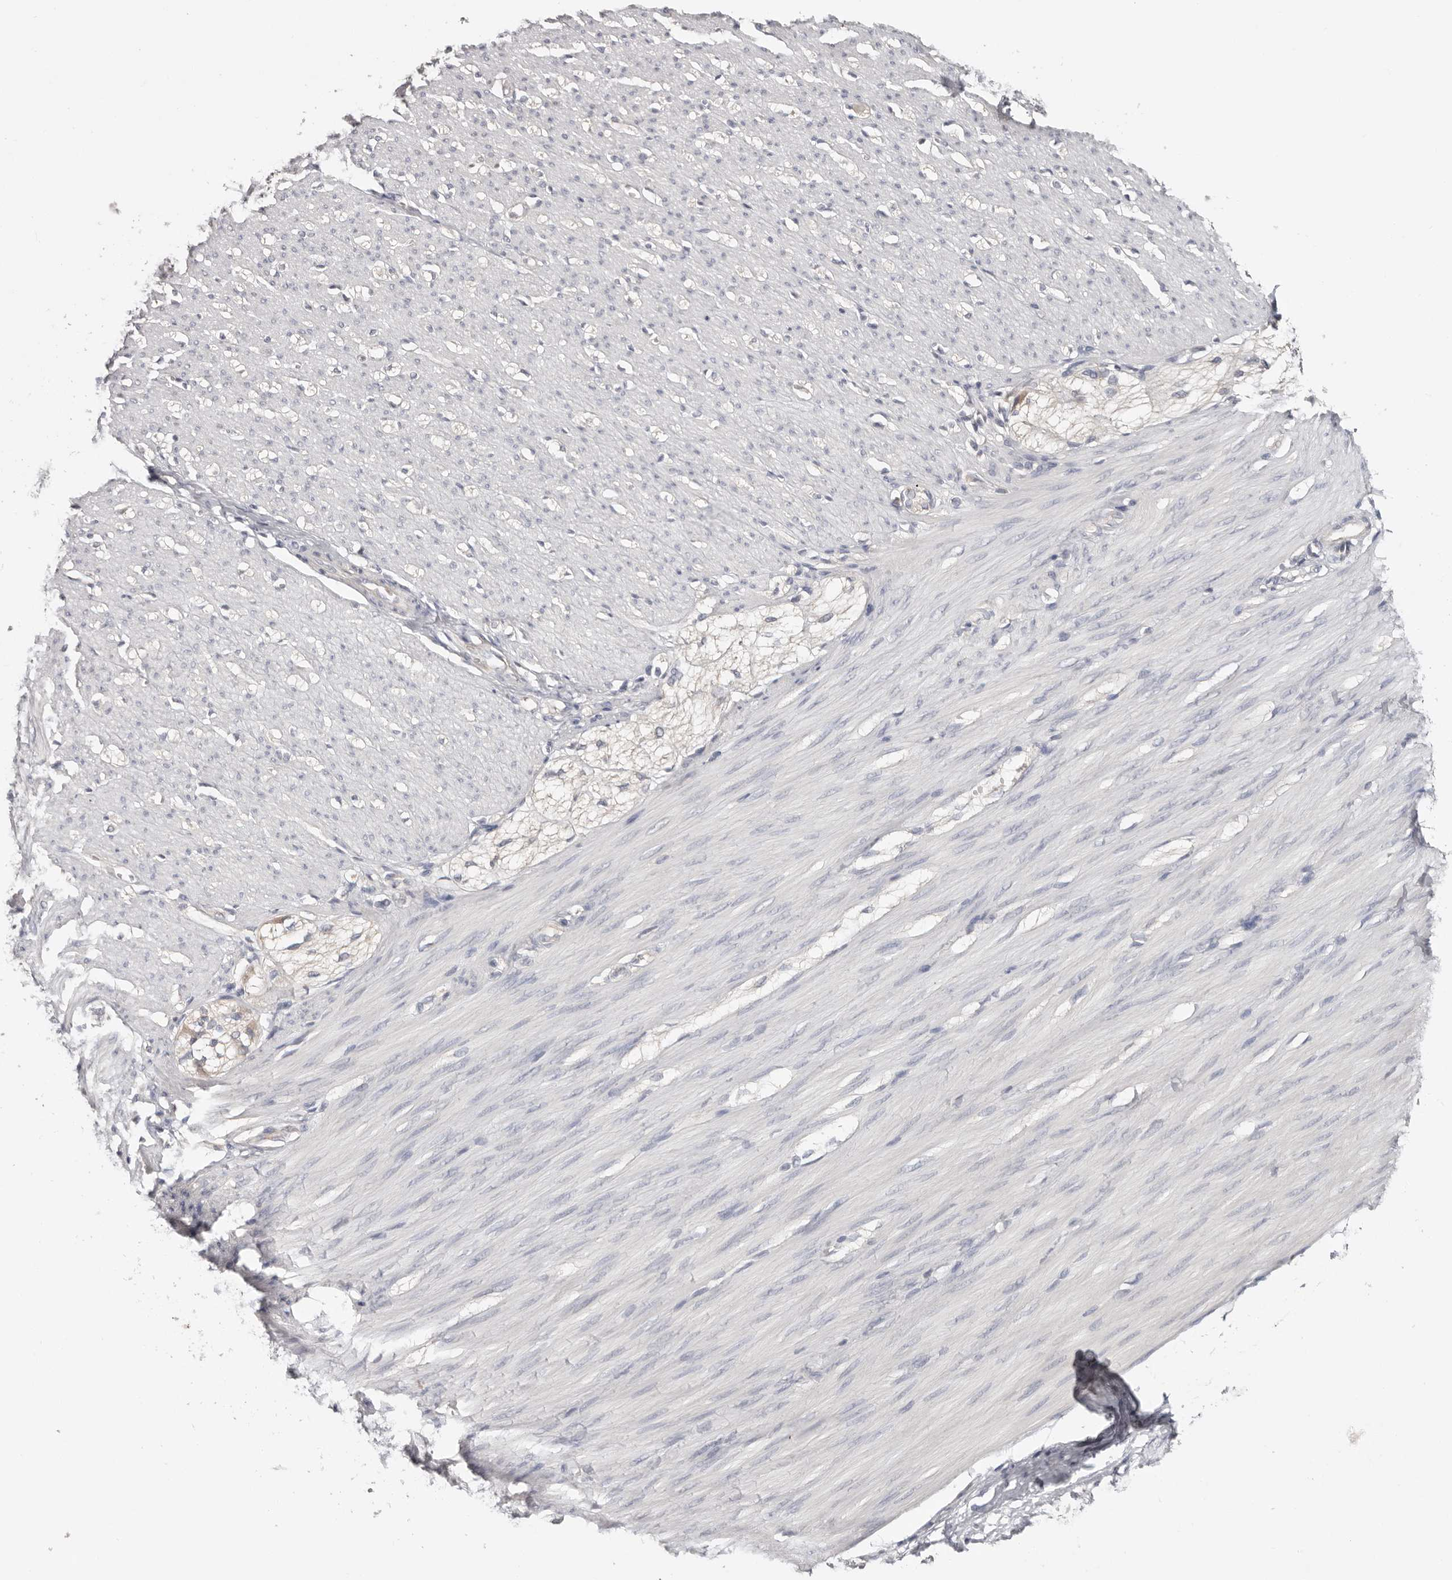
{"staining": {"intensity": "negative", "quantity": "none", "location": "none"}, "tissue": "smooth muscle", "cell_type": "Smooth muscle cells", "image_type": "normal", "snomed": [{"axis": "morphology", "description": "Normal tissue, NOS"}, {"axis": "morphology", "description": "Adenocarcinoma, NOS"}, {"axis": "topography", "description": "Colon"}, {"axis": "topography", "description": "Peripheral nerve tissue"}], "caption": "This is a histopathology image of IHC staining of normal smooth muscle, which shows no positivity in smooth muscle cells.", "gene": "S100A14", "patient": {"sex": "male", "age": 14}}